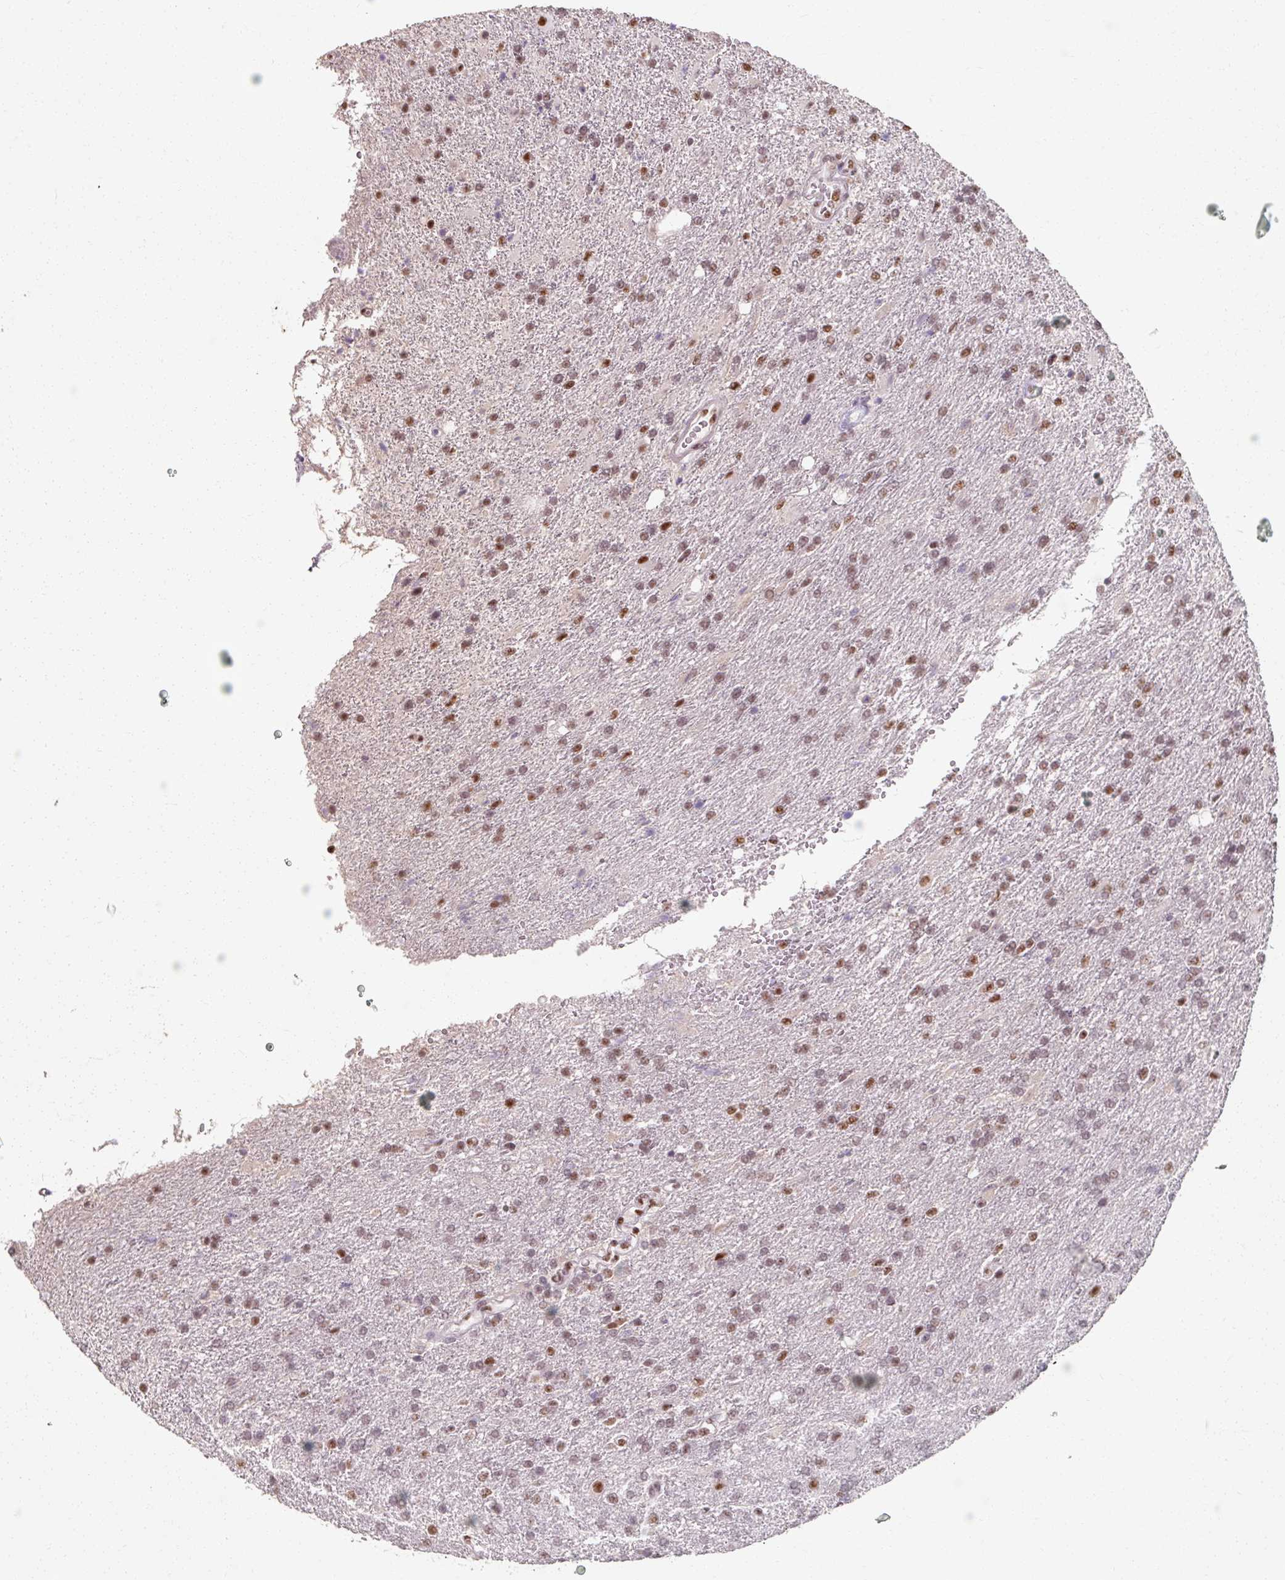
{"staining": {"intensity": "moderate", "quantity": ">75%", "location": "nuclear"}, "tissue": "glioma", "cell_type": "Tumor cells", "image_type": "cancer", "snomed": [{"axis": "morphology", "description": "Glioma, malignant, High grade"}, {"axis": "topography", "description": "Brain"}], "caption": "Immunohistochemistry micrograph of neoplastic tissue: glioma stained using immunohistochemistry (IHC) demonstrates medium levels of moderate protein expression localized specifically in the nuclear of tumor cells, appearing as a nuclear brown color.", "gene": "ZFTRAF1", "patient": {"sex": "male", "age": 56}}